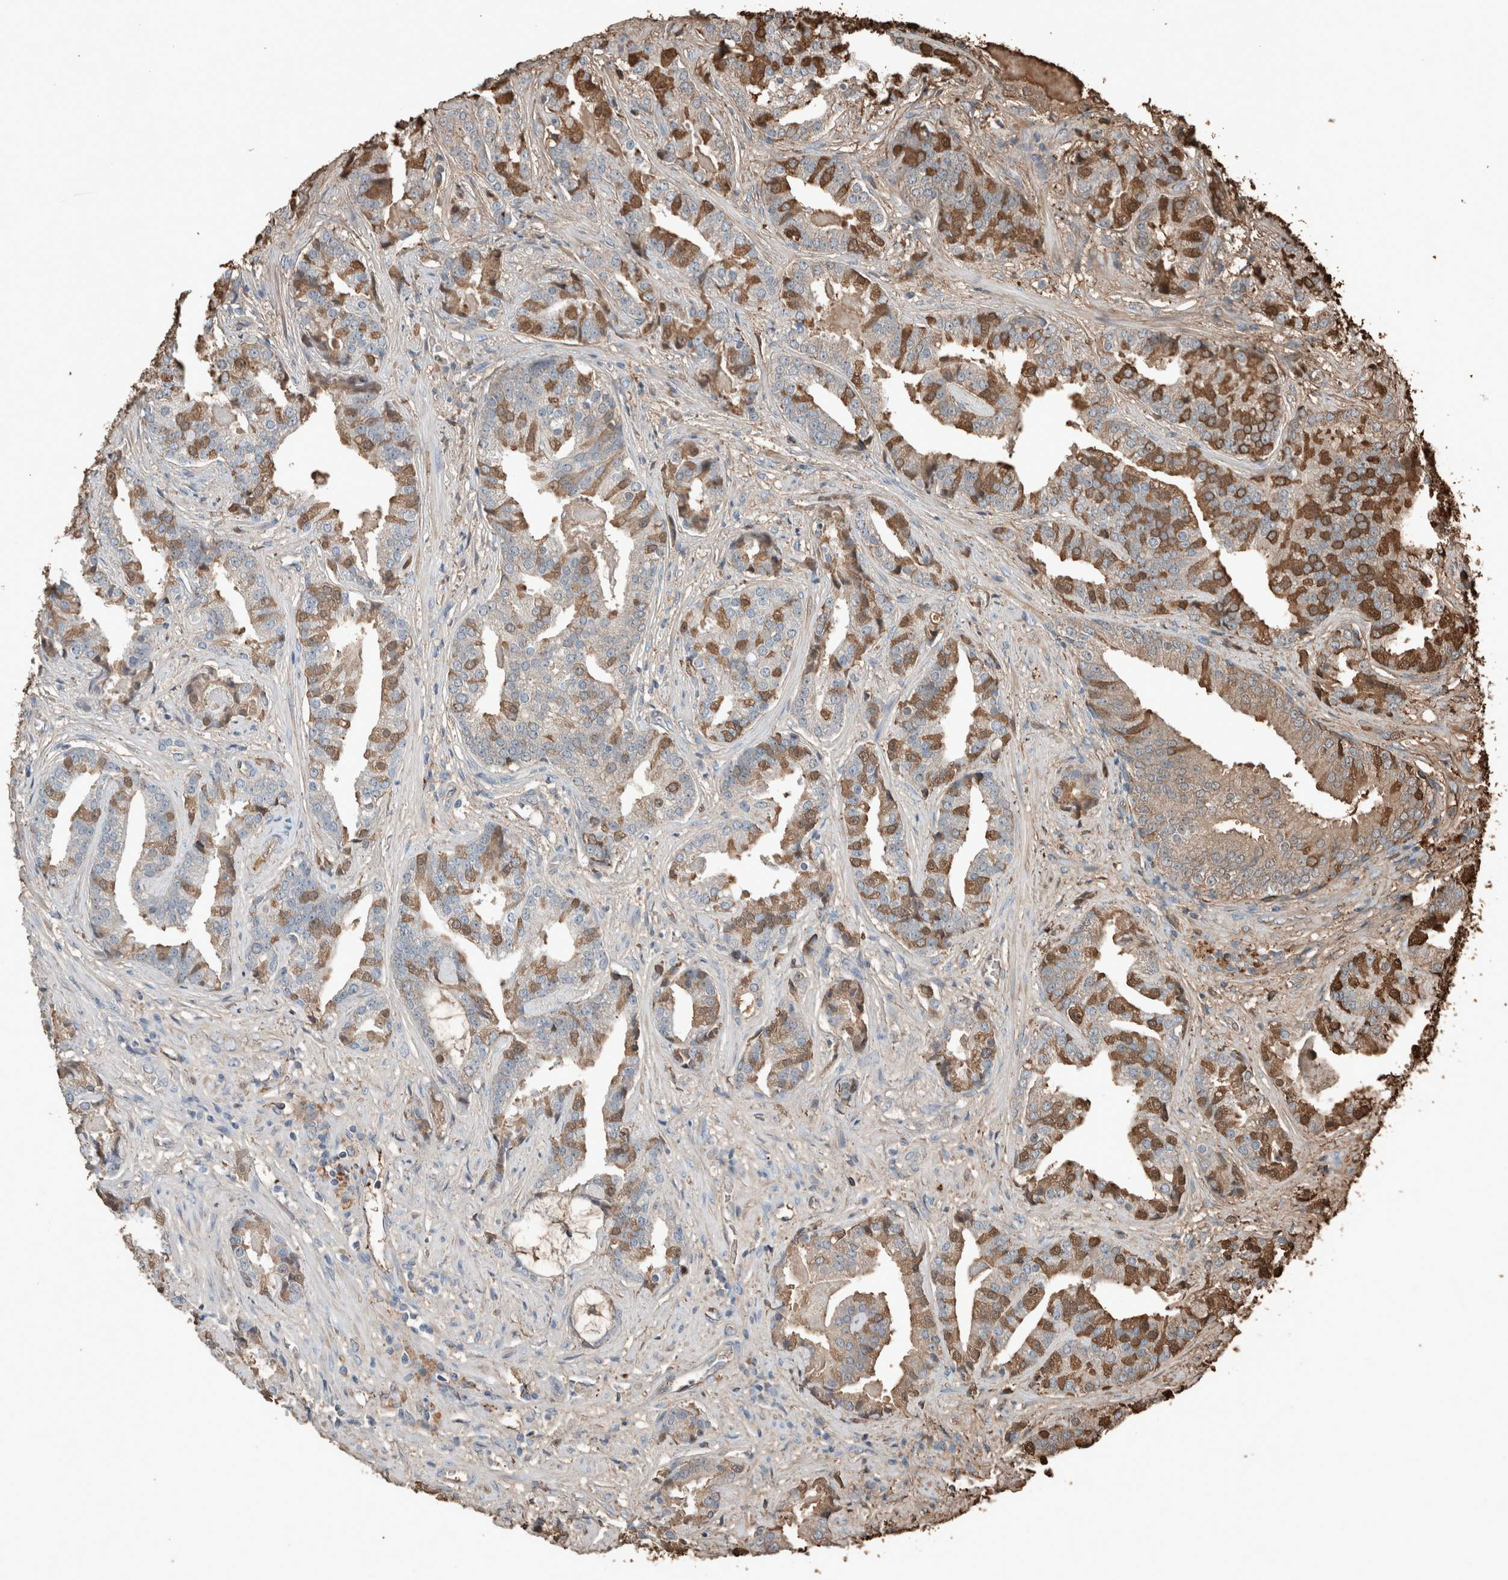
{"staining": {"intensity": "moderate", "quantity": "25%-75%", "location": "cytoplasmic/membranous"}, "tissue": "prostate cancer", "cell_type": "Tumor cells", "image_type": "cancer", "snomed": [{"axis": "morphology", "description": "Adenocarcinoma, Low grade"}, {"axis": "topography", "description": "Prostate"}], "caption": "Prostate adenocarcinoma (low-grade) stained with a protein marker reveals moderate staining in tumor cells.", "gene": "USP34", "patient": {"sex": "male", "age": 67}}